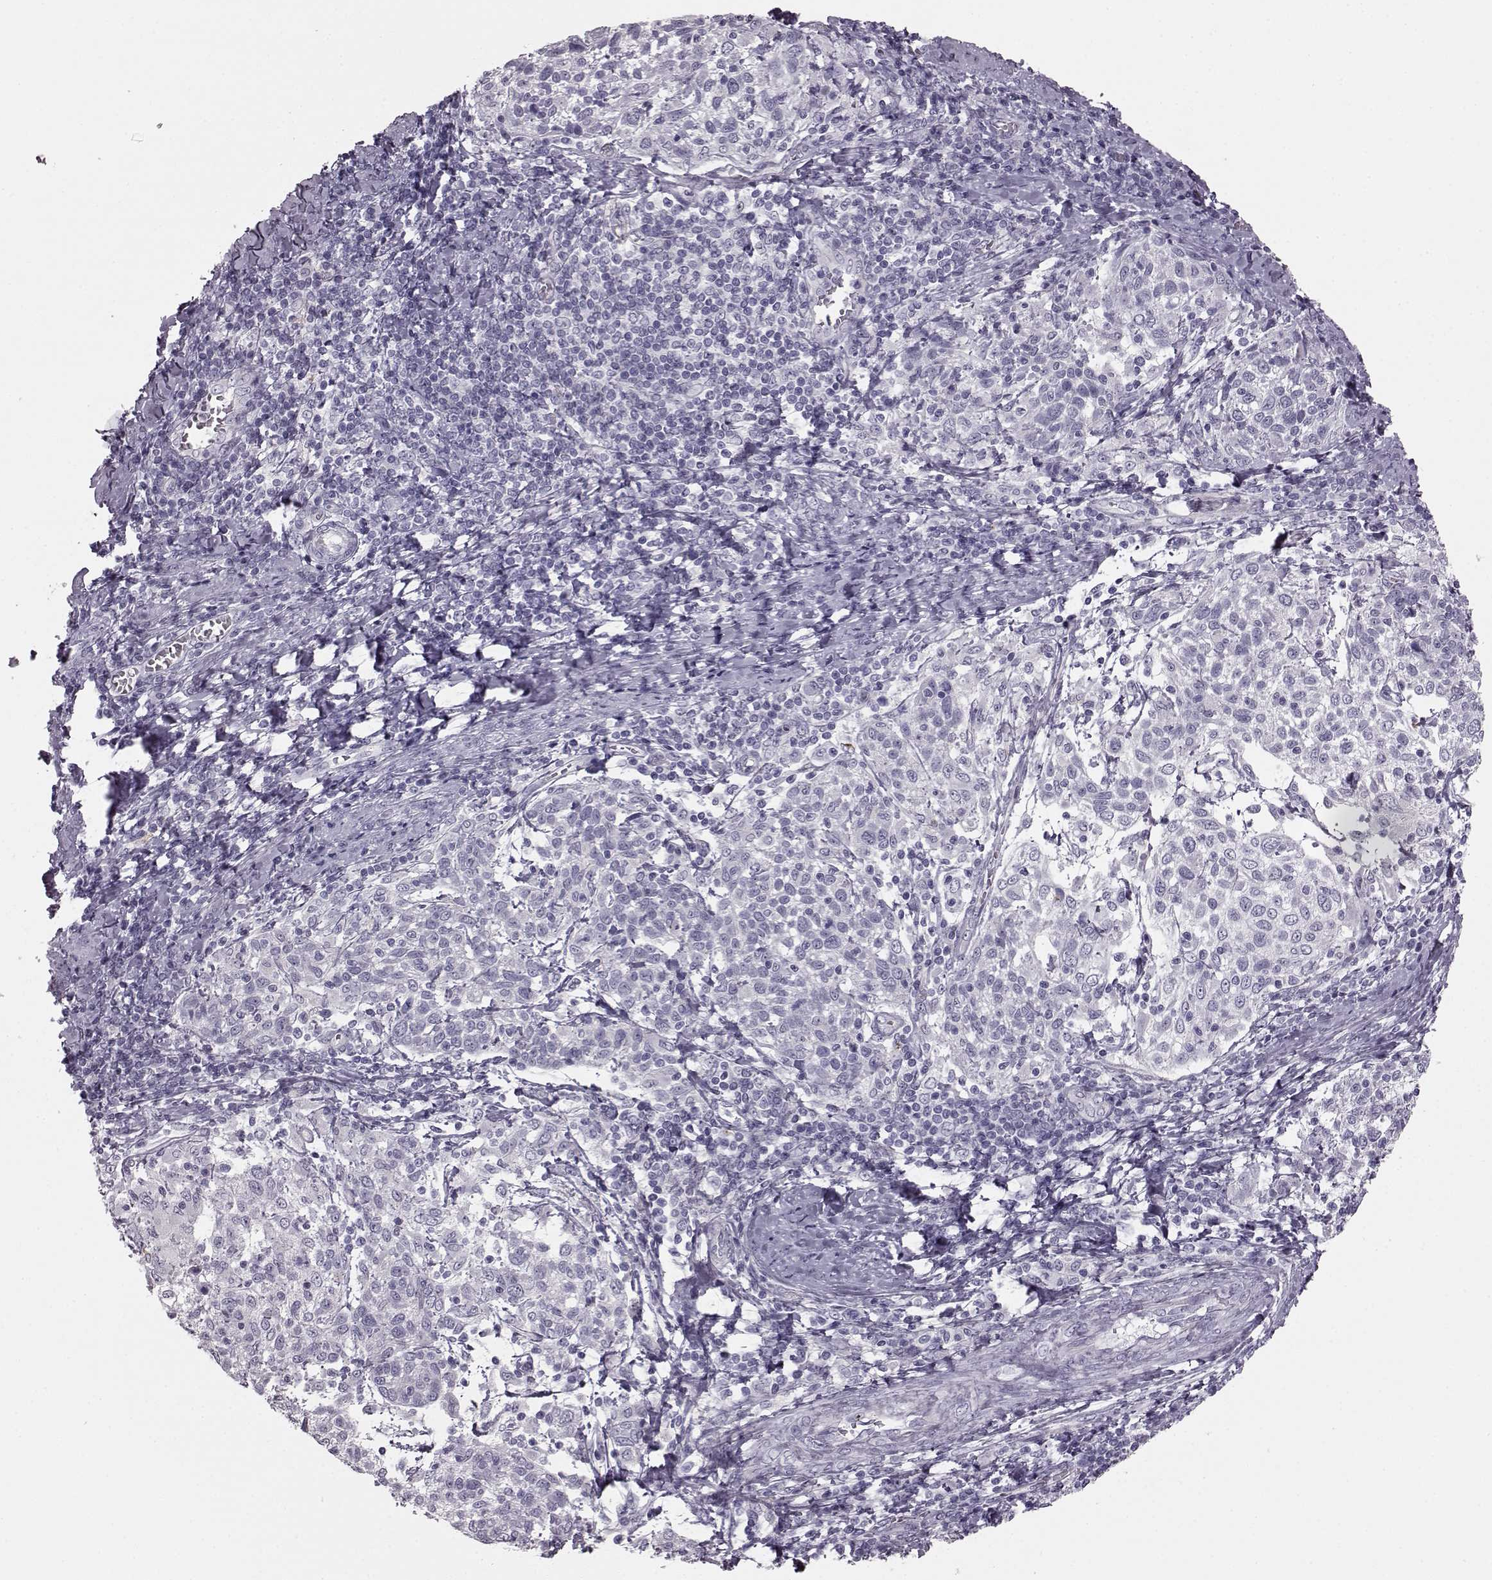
{"staining": {"intensity": "negative", "quantity": "none", "location": "none"}, "tissue": "cervical cancer", "cell_type": "Tumor cells", "image_type": "cancer", "snomed": [{"axis": "morphology", "description": "Squamous cell carcinoma, NOS"}, {"axis": "topography", "description": "Cervix"}], "caption": "Cervical cancer (squamous cell carcinoma) was stained to show a protein in brown. There is no significant staining in tumor cells. (Stains: DAB (3,3'-diaminobenzidine) immunohistochemistry (IHC) with hematoxylin counter stain, Microscopy: brightfield microscopy at high magnification).", "gene": "SNTG1", "patient": {"sex": "female", "age": 61}}